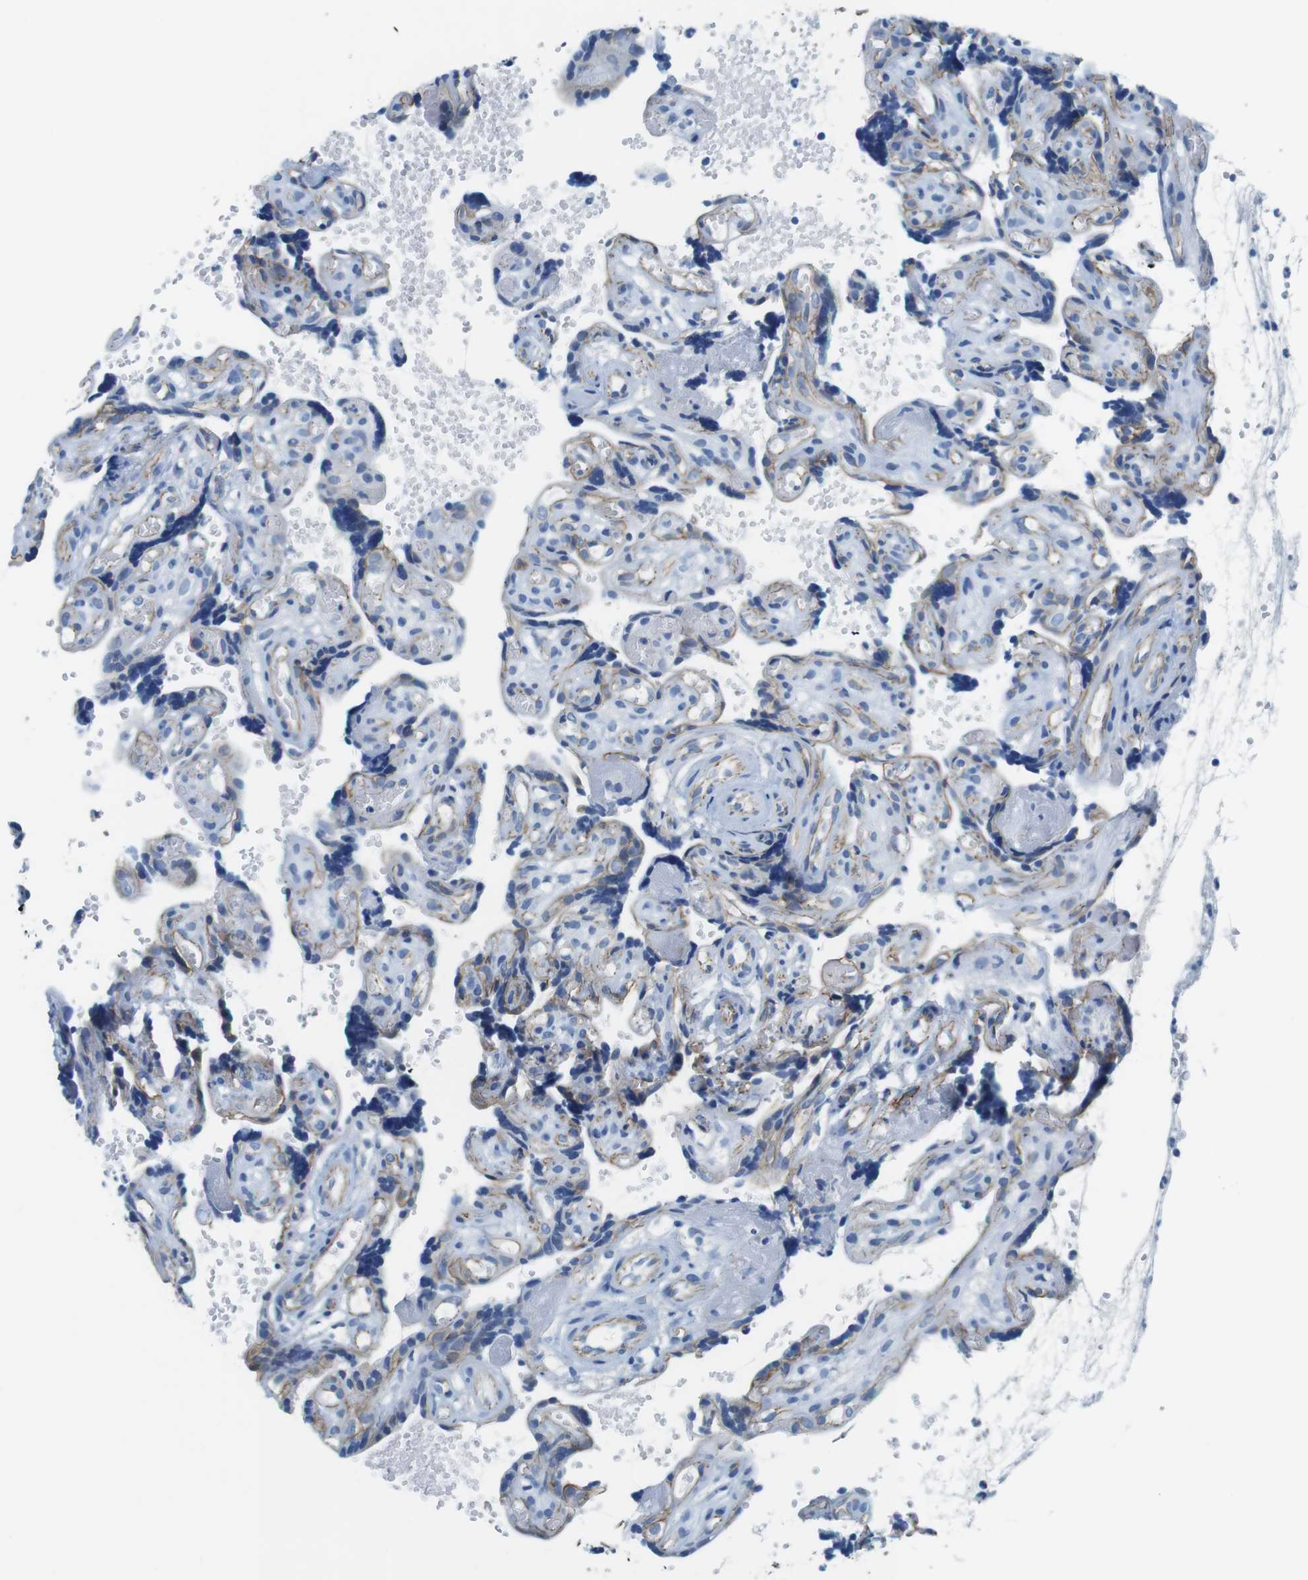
{"staining": {"intensity": "moderate", "quantity": "25%-75%", "location": "cytoplasmic/membranous"}, "tissue": "placenta", "cell_type": "Trophoblastic cells", "image_type": "normal", "snomed": [{"axis": "morphology", "description": "Normal tissue, NOS"}, {"axis": "topography", "description": "Placenta"}], "caption": "Protein expression by immunohistochemistry (IHC) demonstrates moderate cytoplasmic/membranous staining in approximately 25%-75% of trophoblastic cells in benign placenta.", "gene": "SLC6A6", "patient": {"sex": "female", "age": 30}}